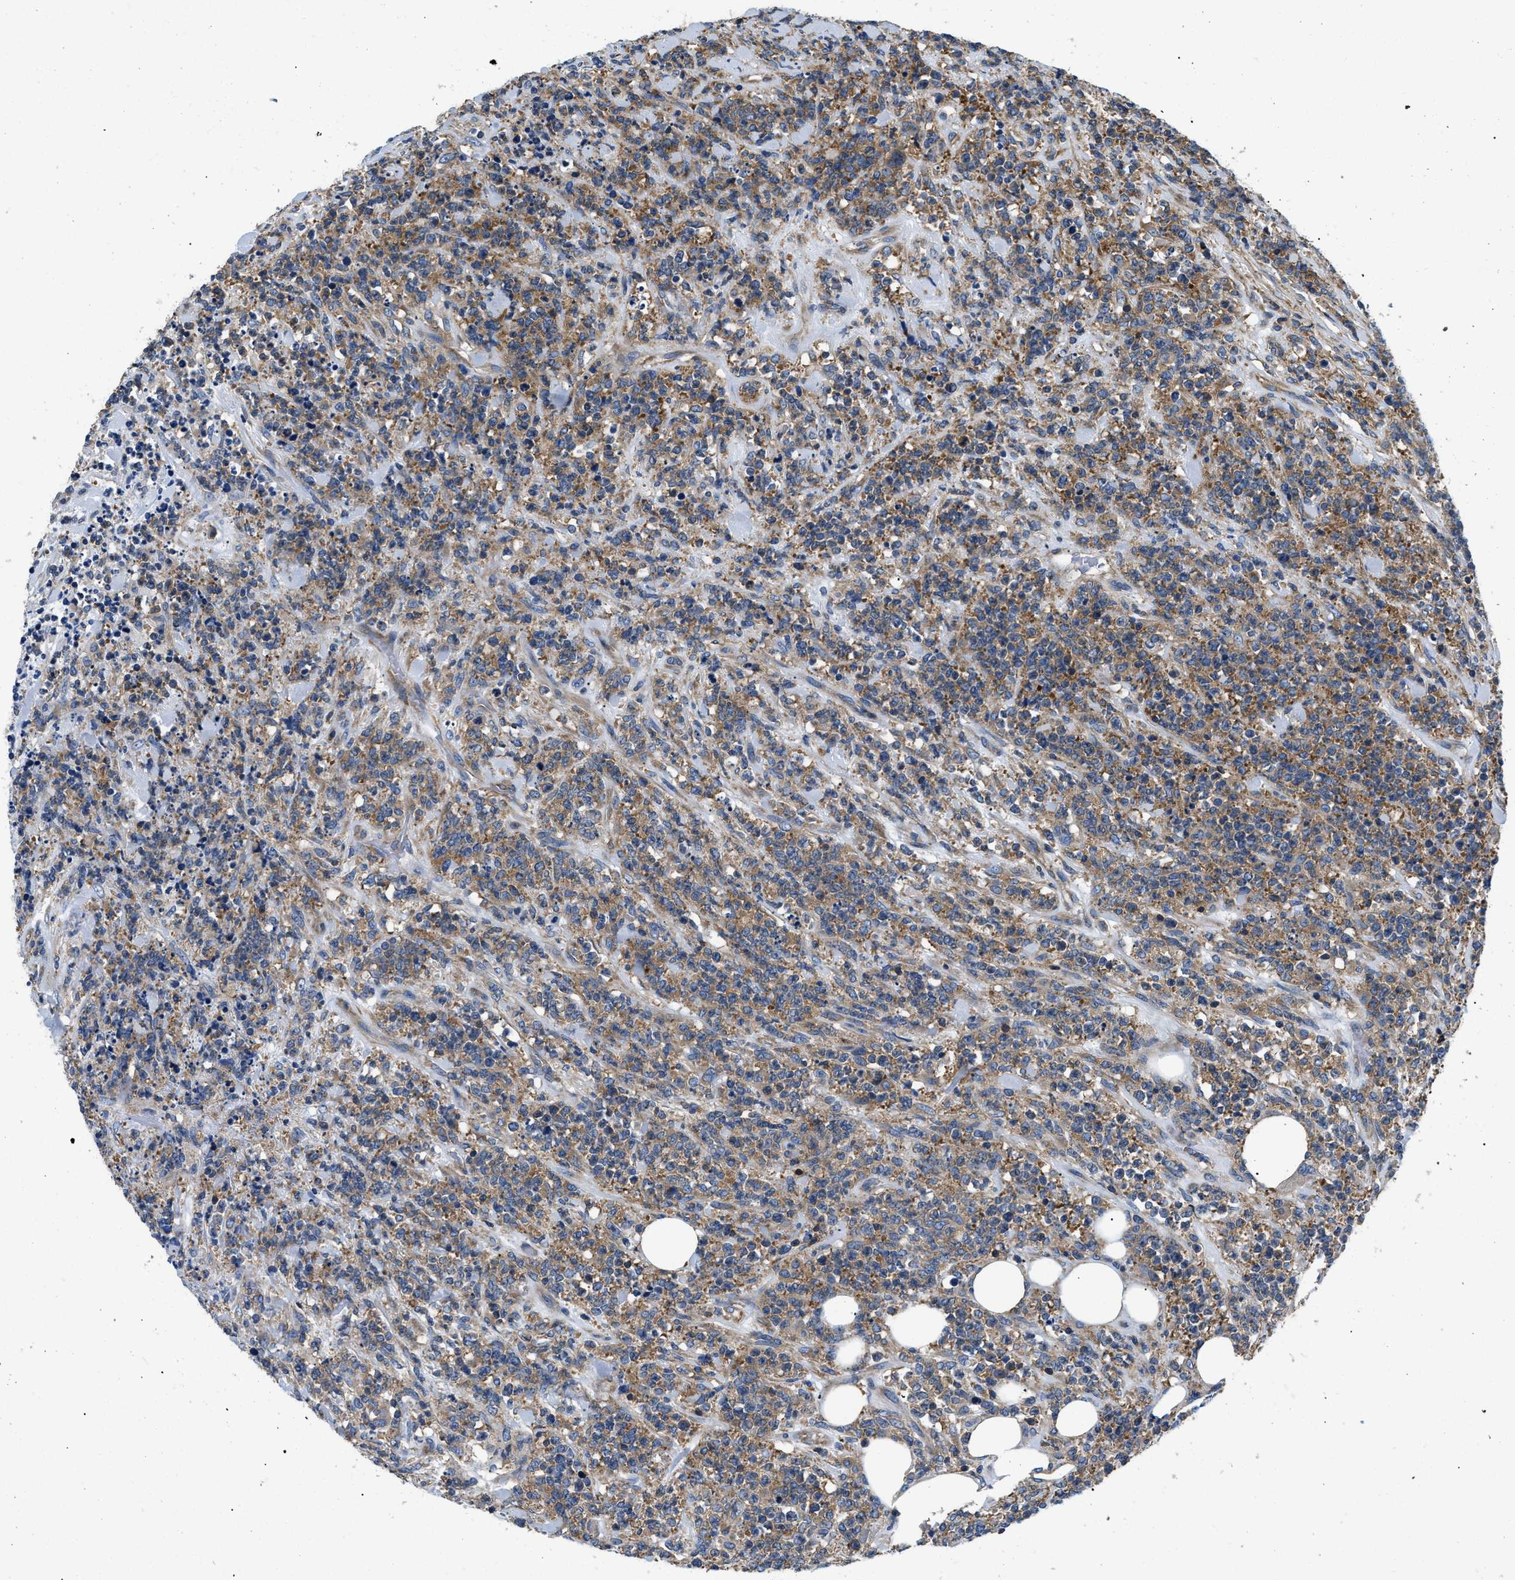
{"staining": {"intensity": "moderate", "quantity": ">75%", "location": "cytoplasmic/membranous"}, "tissue": "lymphoma", "cell_type": "Tumor cells", "image_type": "cancer", "snomed": [{"axis": "morphology", "description": "Malignant lymphoma, non-Hodgkin's type, High grade"}, {"axis": "topography", "description": "Soft tissue"}], "caption": "About >75% of tumor cells in human malignant lymphoma, non-Hodgkin's type (high-grade) show moderate cytoplasmic/membranous protein expression as visualized by brown immunohistochemical staining.", "gene": "ABCF1", "patient": {"sex": "male", "age": 18}}